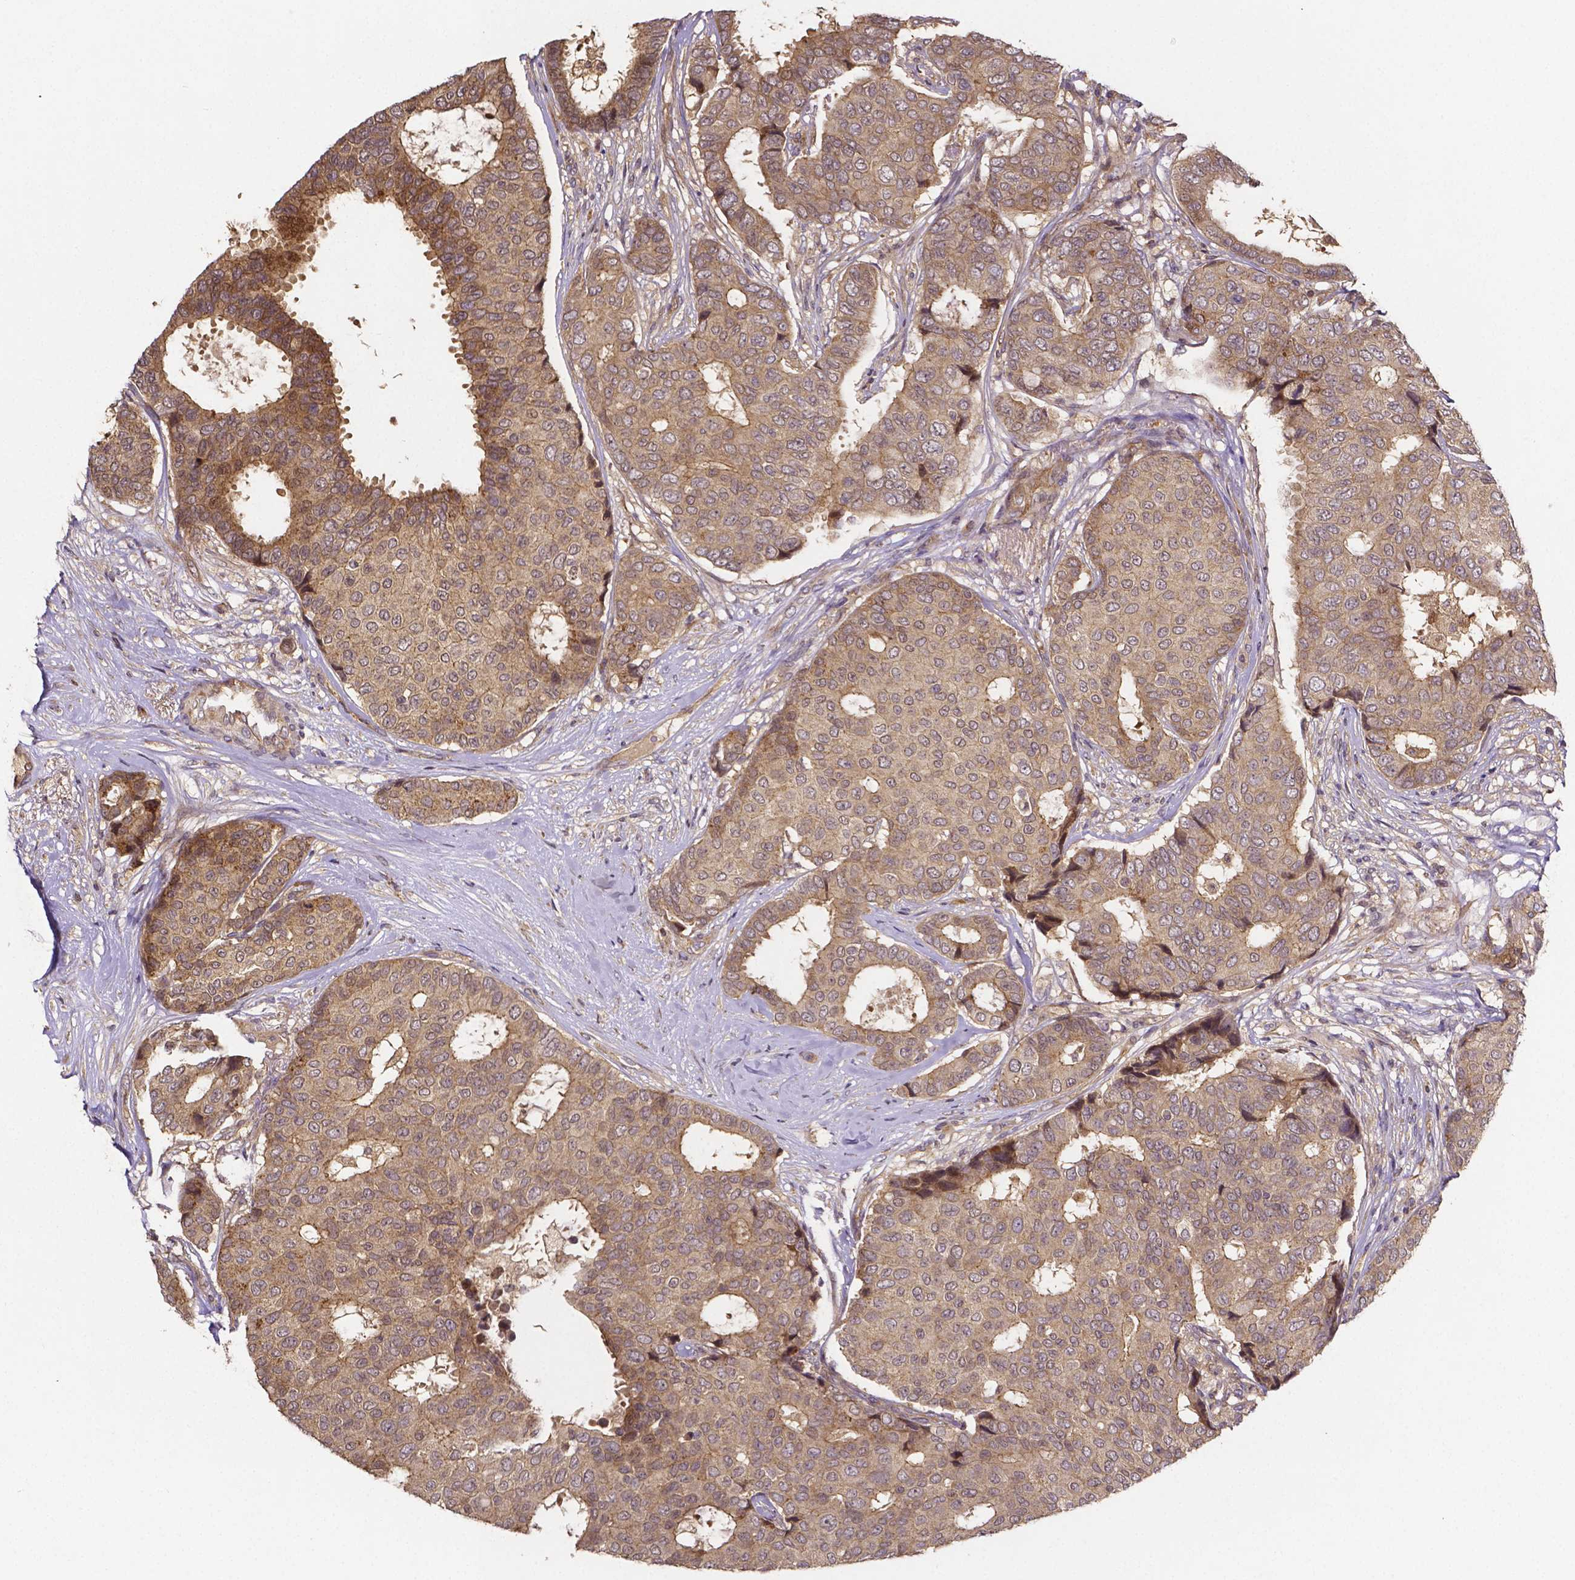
{"staining": {"intensity": "weak", "quantity": ">75%", "location": "cytoplasmic/membranous"}, "tissue": "breast cancer", "cell_type": "Tumor cells", "image_type": "cancer", "snomed": [{"axis": "morphology", "description": "Duct carcinoma"}, {"axis": "topography", "description": "Breast"}], "caption": "Breast cancer stained for a protein reveals weak cytoplasmic/membranous positivity in tumor cells.", "gene": "RNF123", "patient": {"sex": "female", "age": 75}}